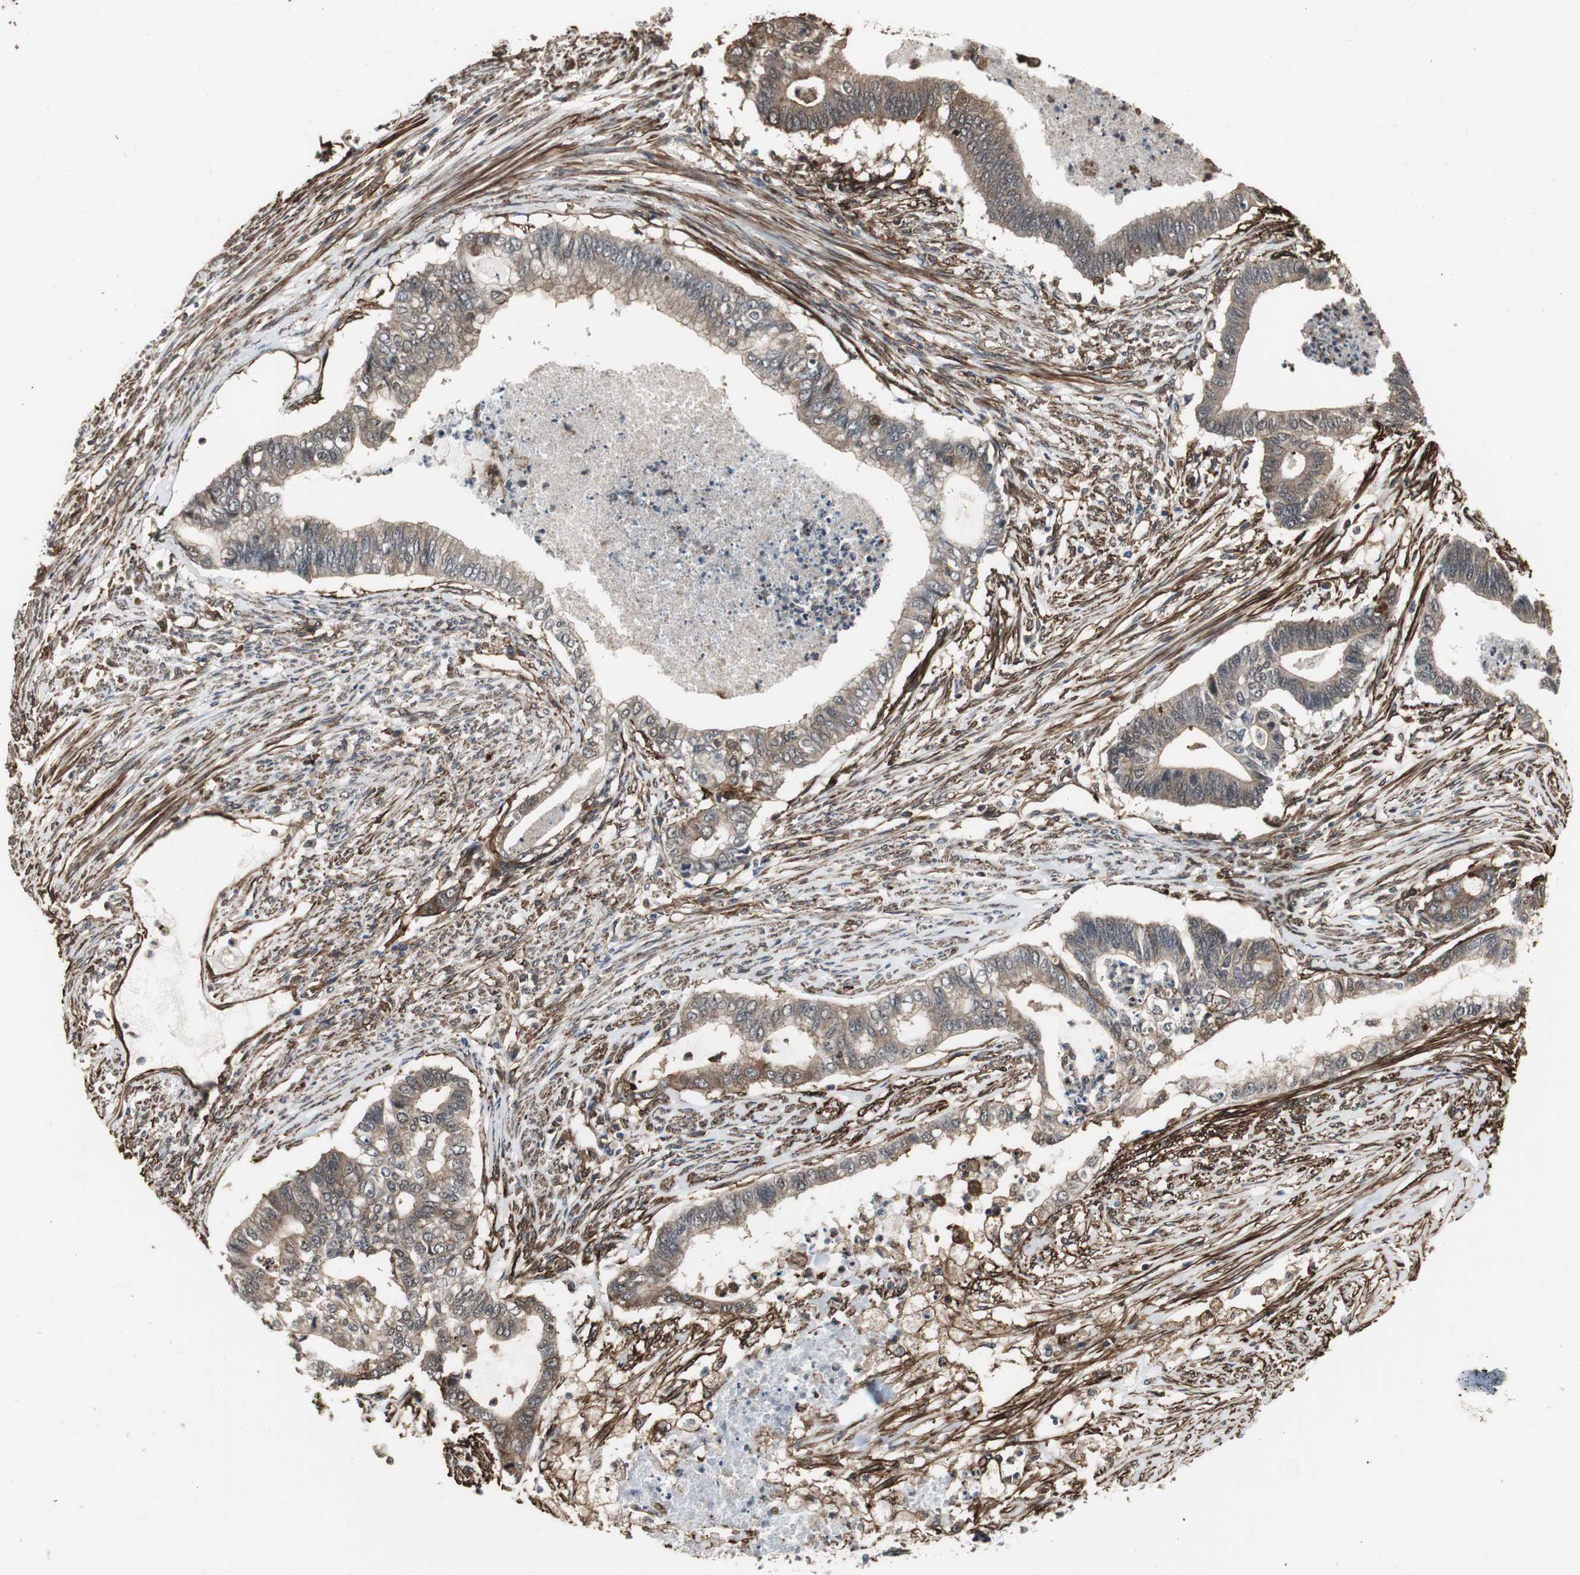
{"staining": {"intensity": "moderate", "quantity": ">75%", "location": "cytoplasmic/membranous"}, "tissue": "endometrial cancer", "cell_type": "Tumor cells", "image_type": "cancer", "snomed": [{"axis": "morphology", "description": "Adenocarcinoma, NOS"}, {"axis": "topography", "description": "Endometrium"}], "caption": "Endometrial cancer stained for a protein (brown) reveals moderate cytoplasmic/membranous positive staining in approximately >75% of tumor cells.", "gene": "PTPN11", "patient": {"sex": "female", "age": 79}}